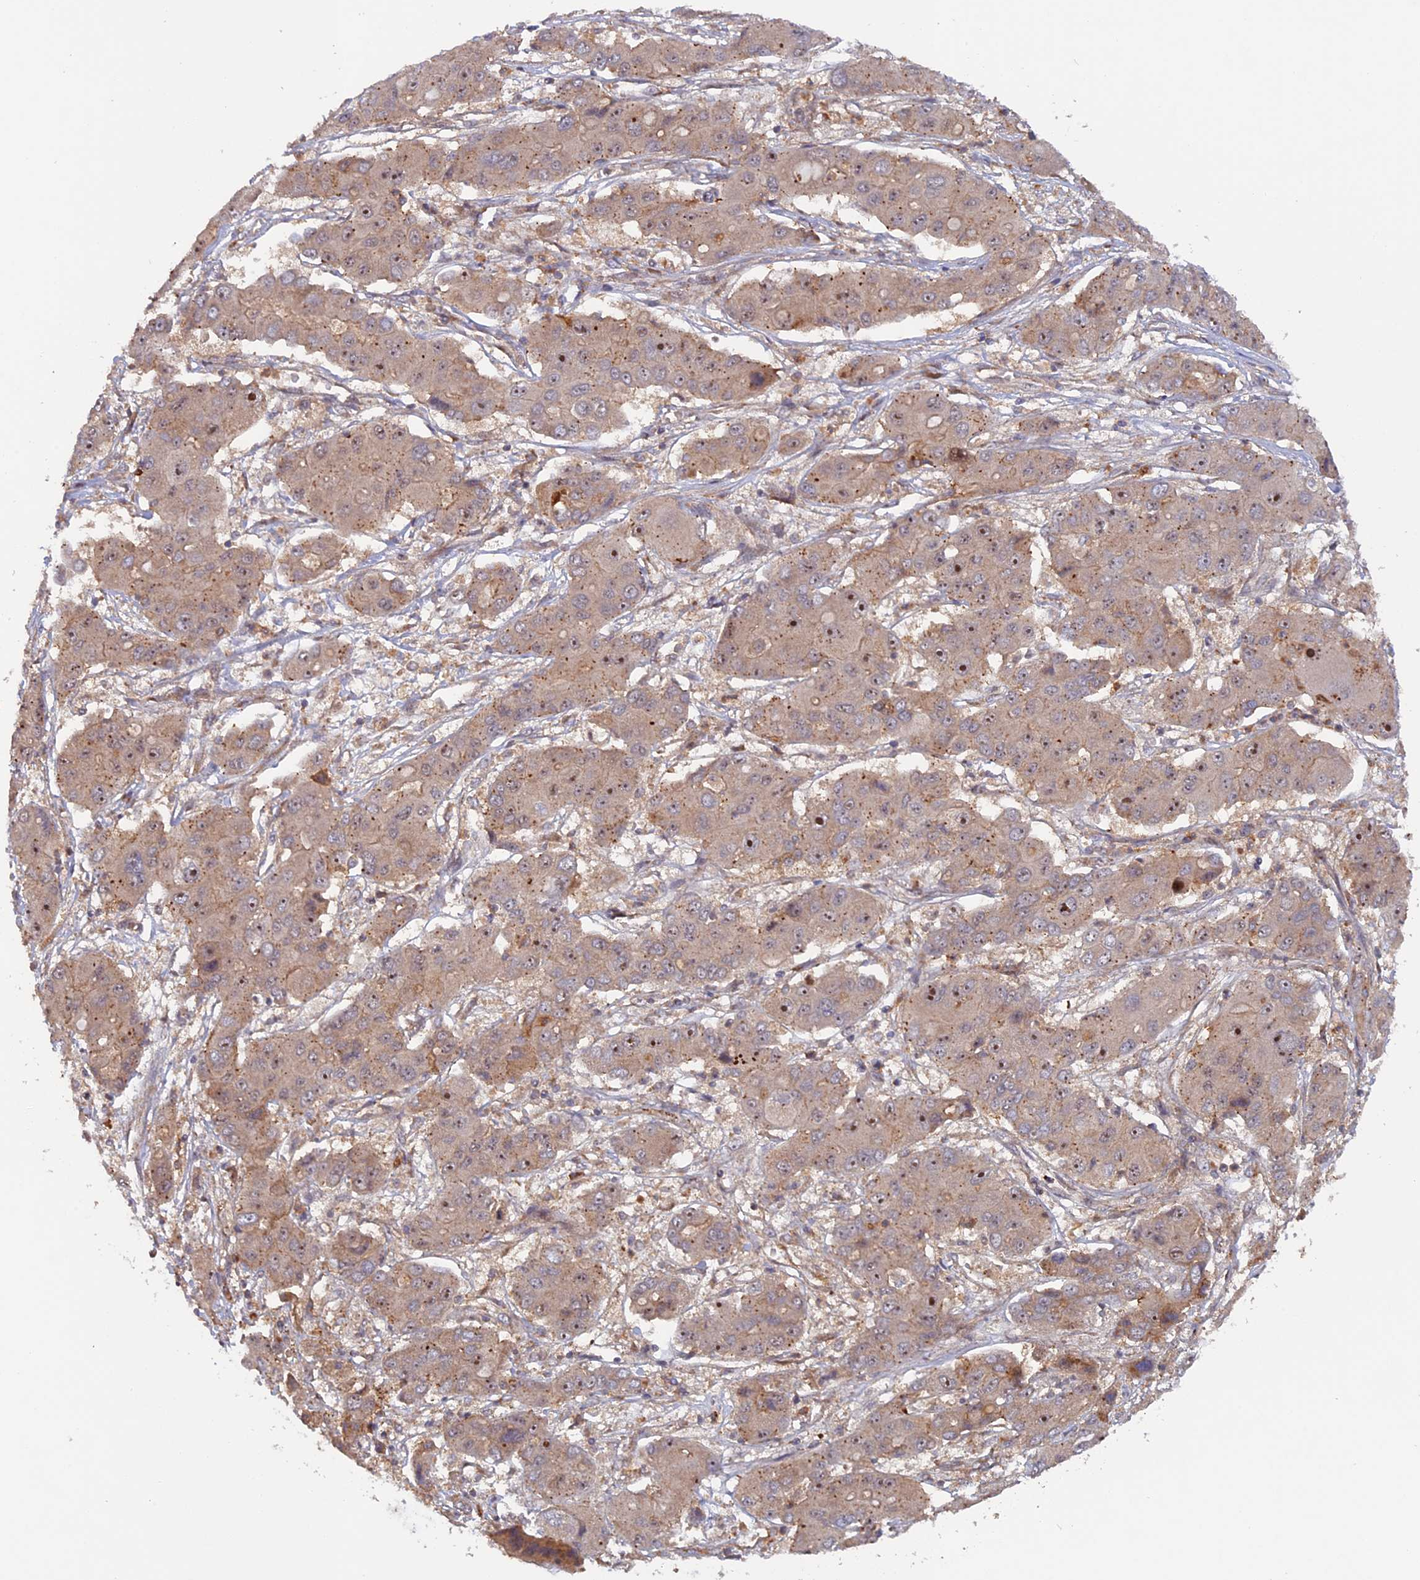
{"staining": {"intensity": "weak", "quantity": "25%-75%", "location": "cytoplasmic/membranous,nuclear"}, "tissue": "liver cancer", "cell_type": "Tumor cells", "image_type": "cancer", "snomed": [{"axis": "morphology", "description": "Cholangiocarcinoma"}, {"axis": "topography", "description": "Liver"}], "caption": "Immunohistochemistry (DAB) staining of liver cancer shows weak cytoplasmic/membranous and nuclear protein positivity in approximately 25%-75% of tumor cells. (Brightfield microscopy of DAB IHC at high magnification).", "gene": "FERMT1", "patient": {"sex": "male", "age": 67}}